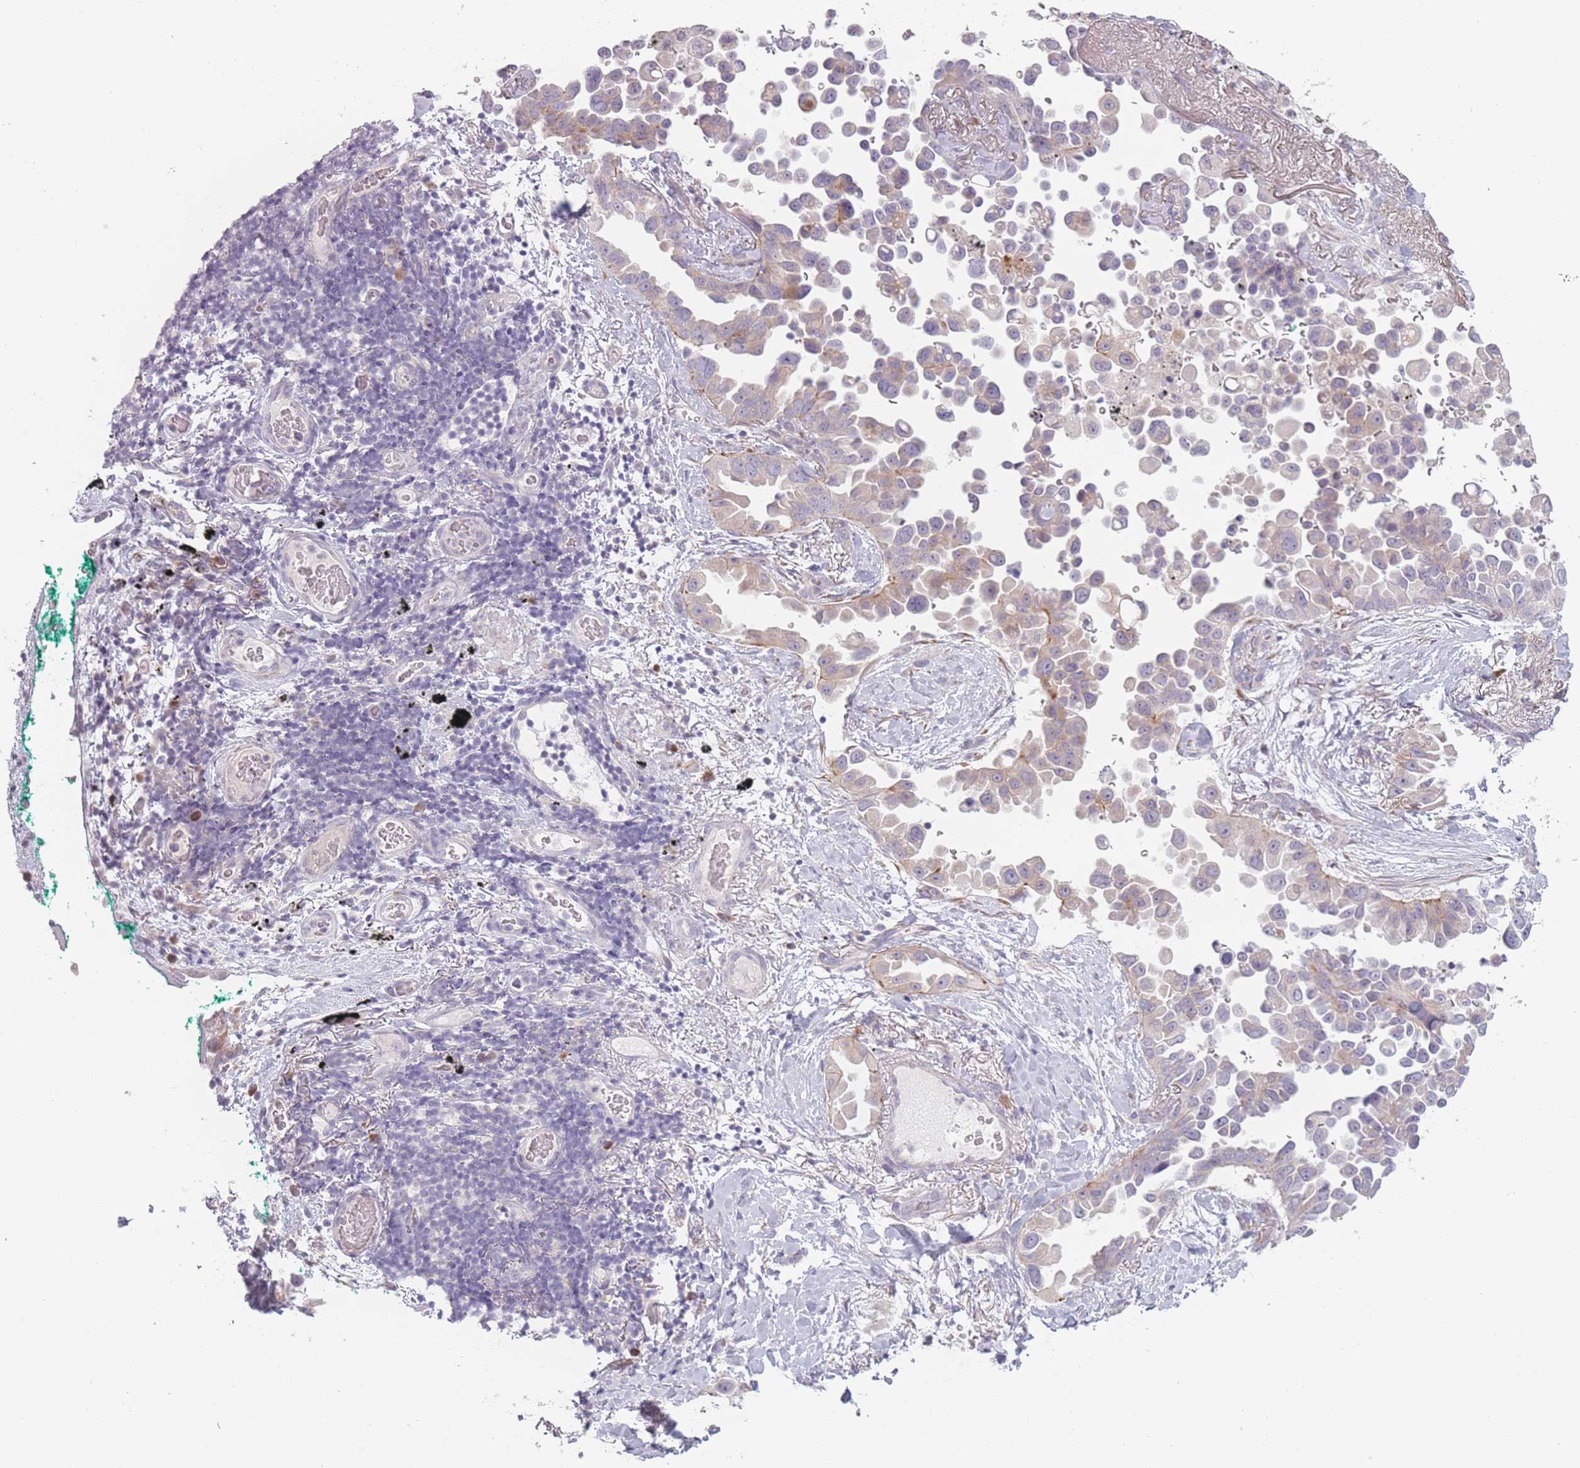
{"staining": {"intensity": "negative", "quantity": "none", "location": "none"}, "tissue": "lung cancer", "cell_type": "Tumor cells", "image_type": "cancer", "snomed": [{"axis": "morphology", "description": "Adenocarcinoma, NOS"}, {"axis": "topography", "description": "Lung"}], "caption": "The IHC image has no significant staining in tumor cells of lung cancer tissue.", "gene": "RASL10B", "patient": {"sex": "female", "age": 67}}